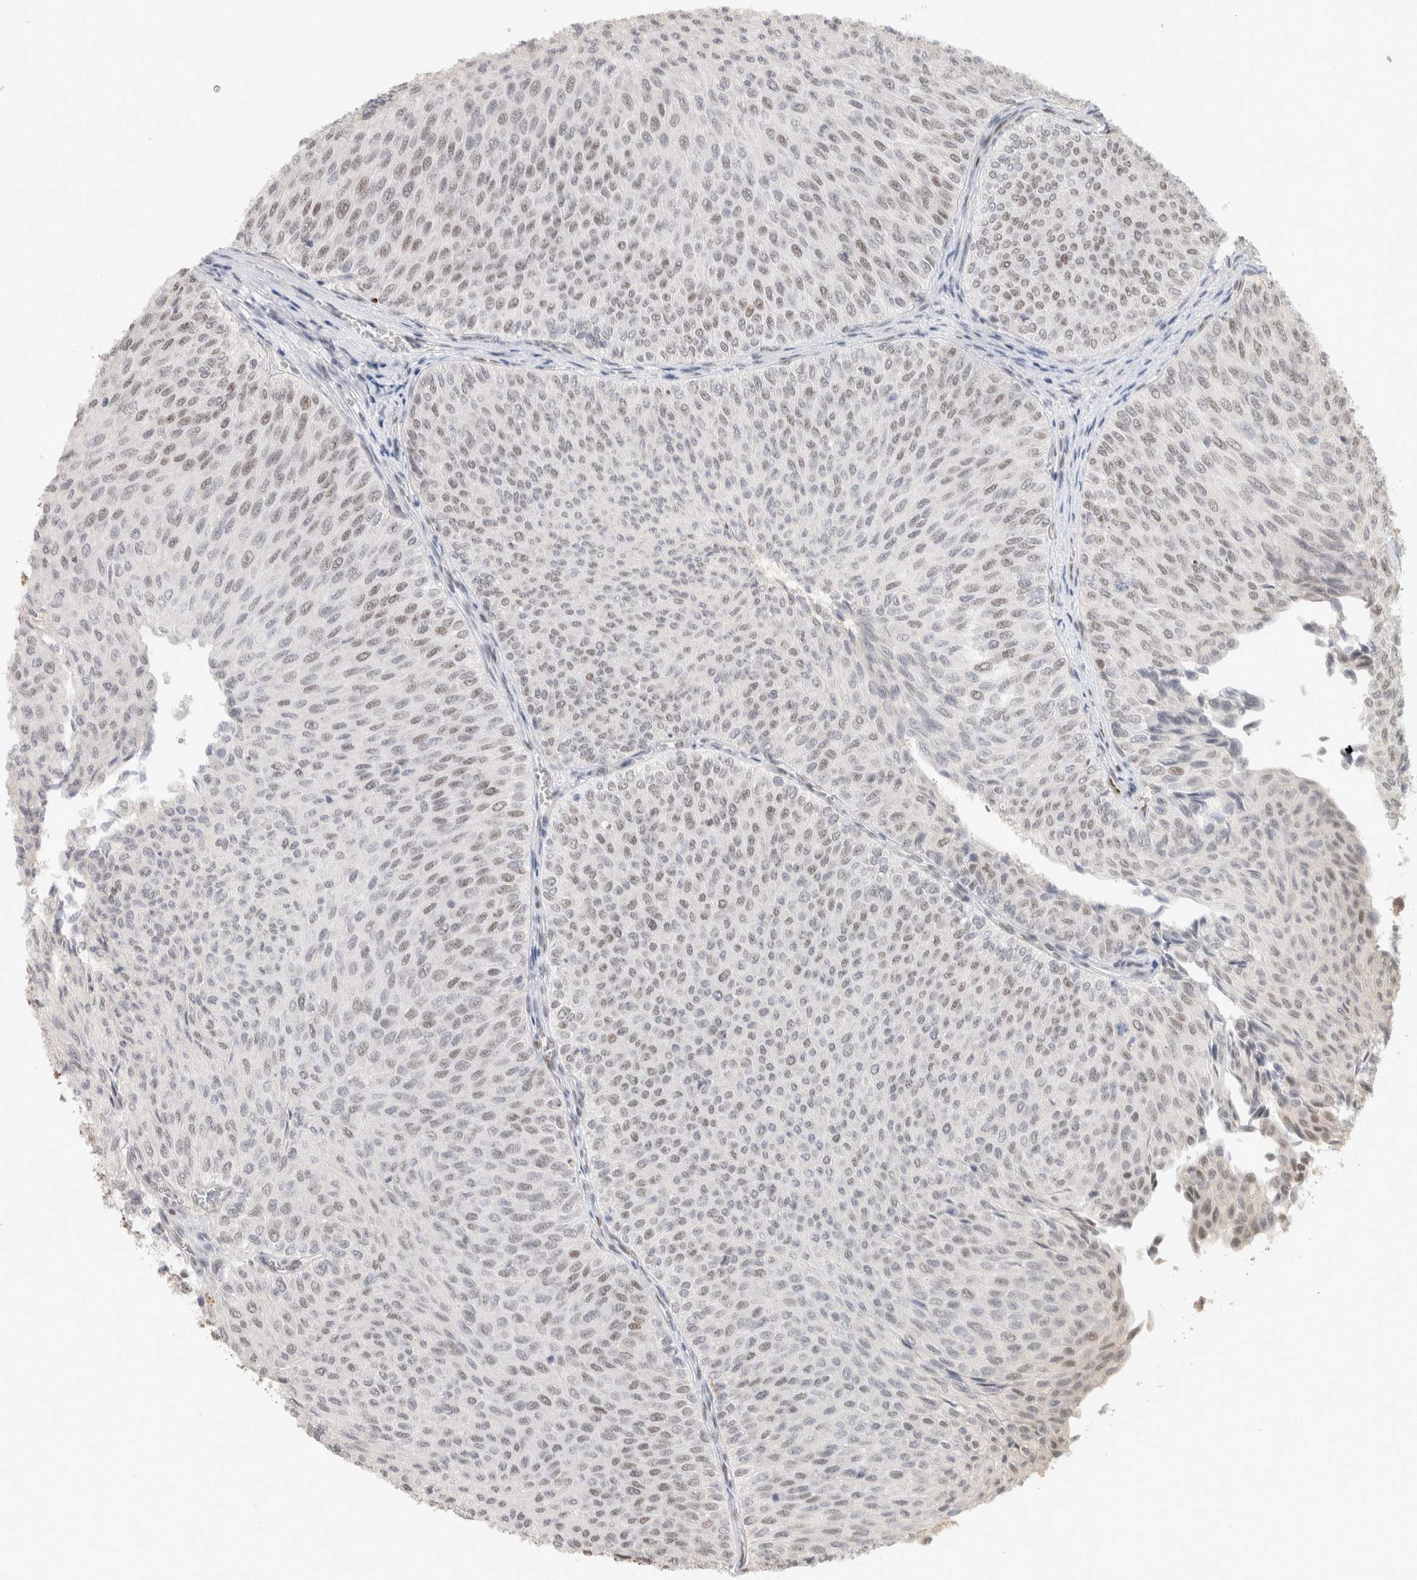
{"staining": {"intensity": "weak", "quantity": ">75%", "location": "nuclear"}, "tissue": "urothelial cancer", "cell_type": "Tumor cells", "image_type": "cancer", "snomed": [{"axis": "morphology", "description": "Urothelial carcinoma, Low grade"}, {"axis": "topography", "description": "Urinary bladder"}], "caption": "This is an image of IHC staining of urothelial carcinoma (low-grade), which shows weak expression in the nuclear of tumor cells.", "gene": "PUS7", "patient": {"sex": "male", "age": 78}}